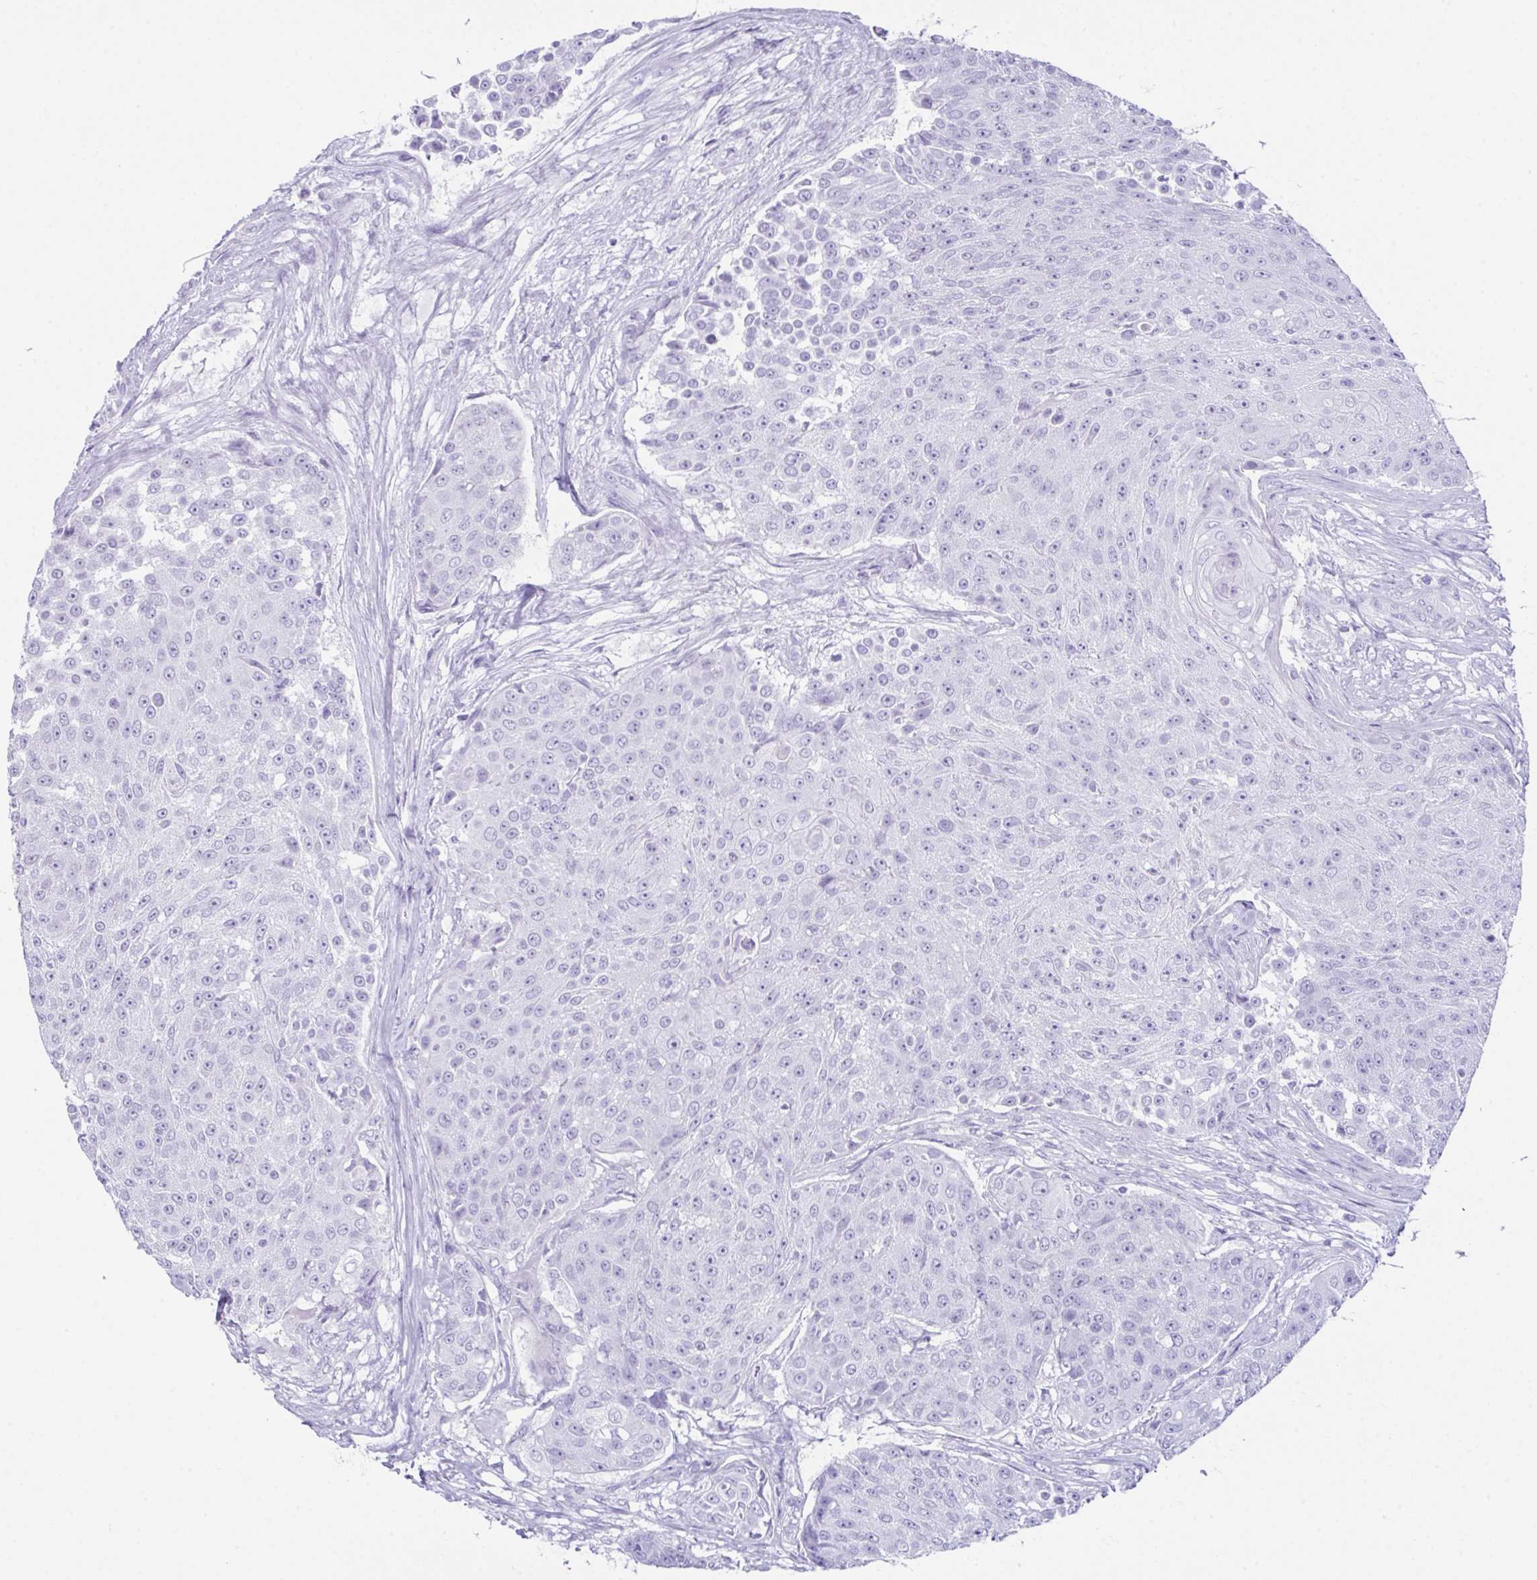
{"staining": {"intensity": "negative", "quantity": "none", "location": "none"}, "tissue": "urothelial cancer", "cell_type": "Tumor cells", "image_type": "cancer", "snomed": [{"axis": "morphology", "description": "Urothelial carcinoma, High grade"}, {"axis": "topography", "description": "Urinary bladder"}], "caption": "Immunohistochemistry micrograph of human high-grade urothelial carcinoma stained for a protein (brown), which reveals no staining in tumor cells.", "gene": "LGALS4", "patient": {"sex": "female", "age": 63}}